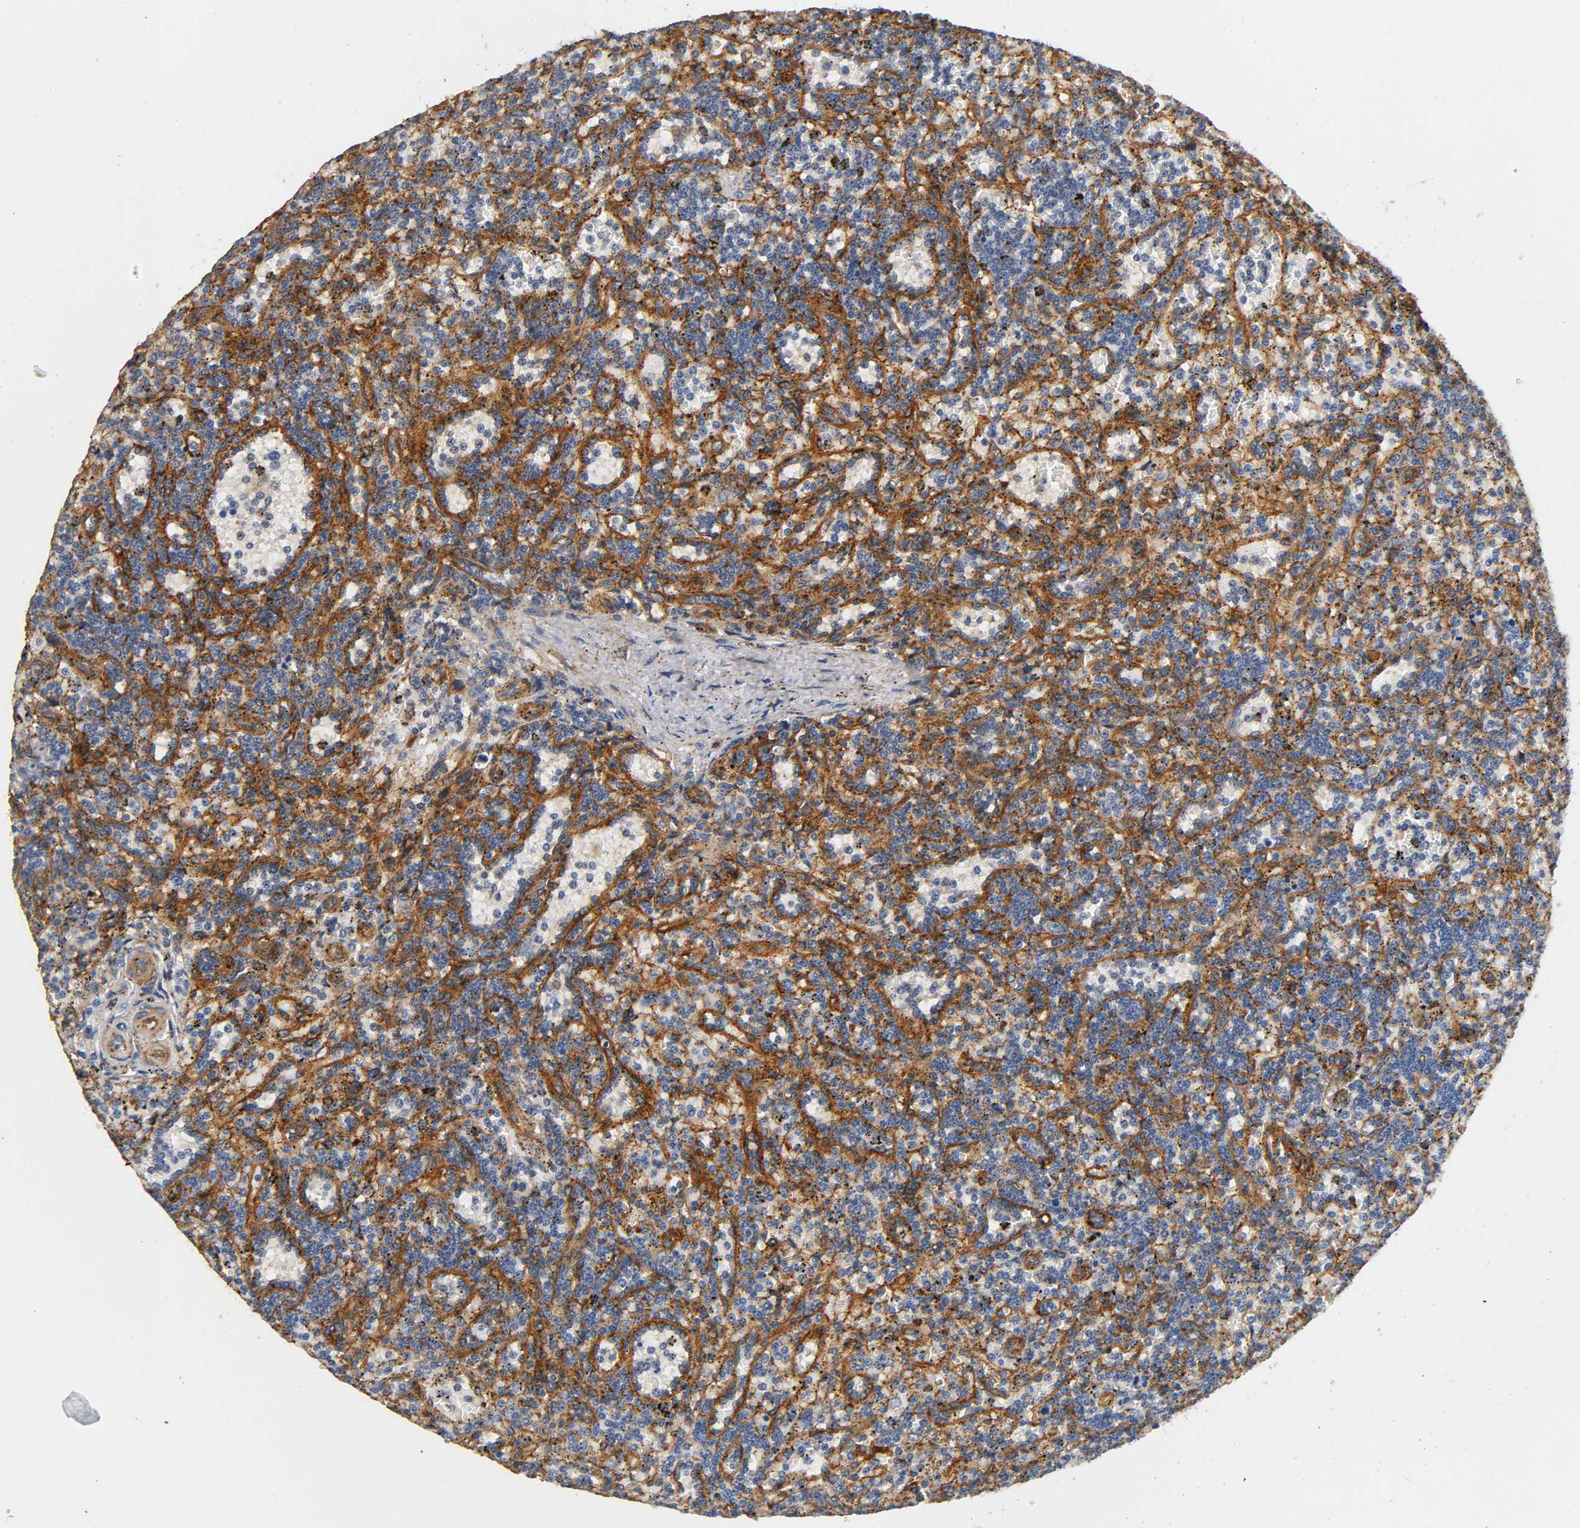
{"staining": {"intensity": "weak", "quantity": "<25%", "location": "cytoplasmic/membranous"}, "tissue": "lymphoma", "cell_type": "Tumor cells", "image_type": "cancer", "snomed": [{"axis": "morphology", "description": "Malignant lymphoma, non-Hodgkin's type, Low grade"}, {"axis": "topography", "description": "Spleen"}], "caption": "This micrograph is of malignant lymphoma, non-Hodgkin's type (low-grade) stained with immunohistochemistry to label a protein in brown with the nuclei are counter-stained blue. There is no expression in tumor cells. (DAB (3,3'-diaminobenzidine) IHC with hematoxylin counter stain).", "gene": "IFITM3", "patient": {"sex": "male", "age": 73}}